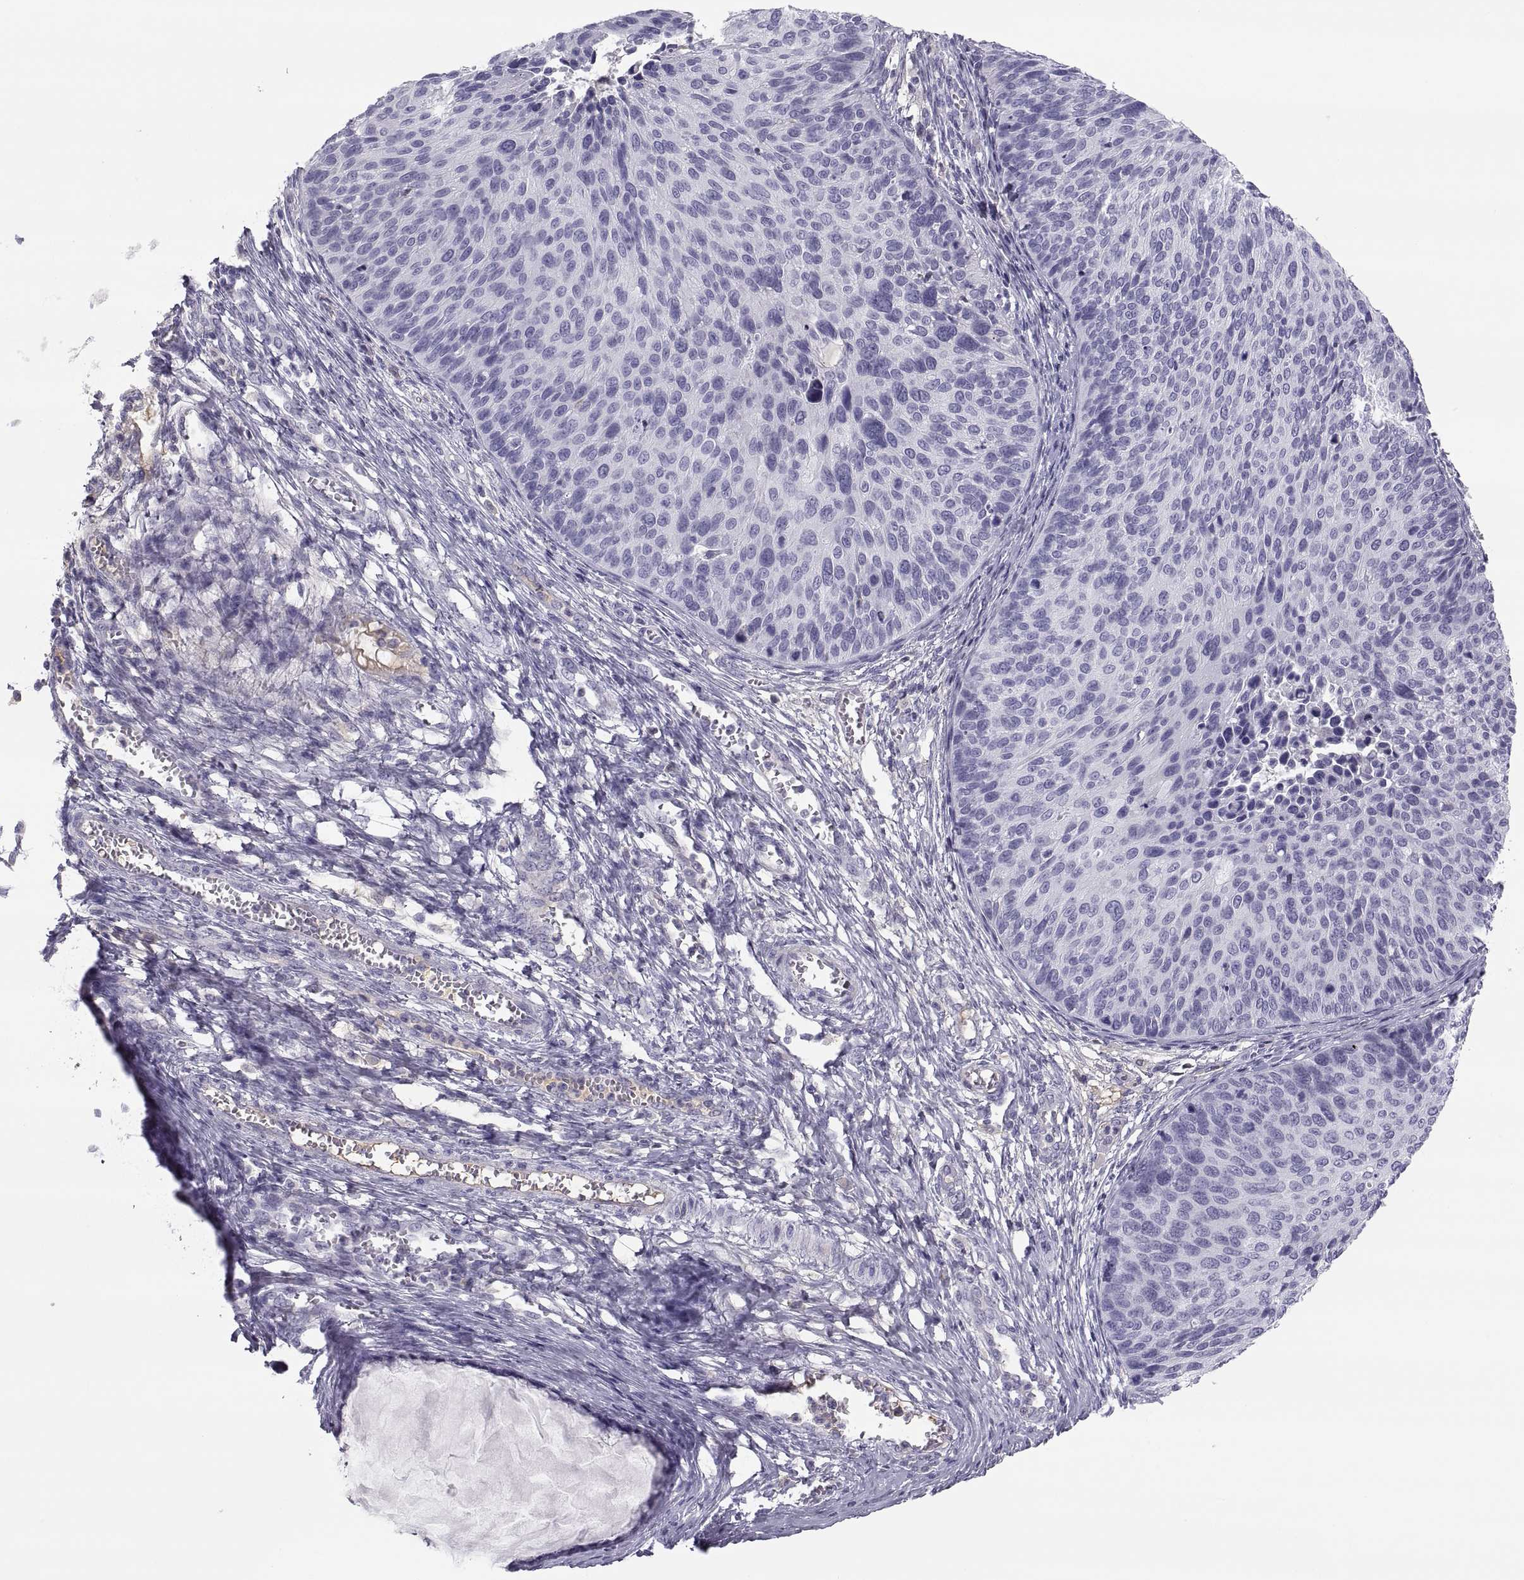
{"staining": {"intensity": "negative", "quantity": "none", "location": "none"}, "tissue": "cervical cancer", "cell_type": "Tumor cells", "image_type": "cancer", "snomed": [{"axis": "morphology", "description": "Squamous cell carcinoma, NOS"}, {"axis": "topography", "description": "Cervix"}], "caption": "A high-resolution micrograph shows IHC staining of squamous cell carcinoma (cervical), which reveals no significant positivity in tumor cells. (Stains: DAB immunohistochemistry (IHC) with hematoxylin counter stain, Microscopy: brightfield microscopy at high magnification).", "gene": "MAGEB2", "patient": {"sex": "female", "age": 36}}